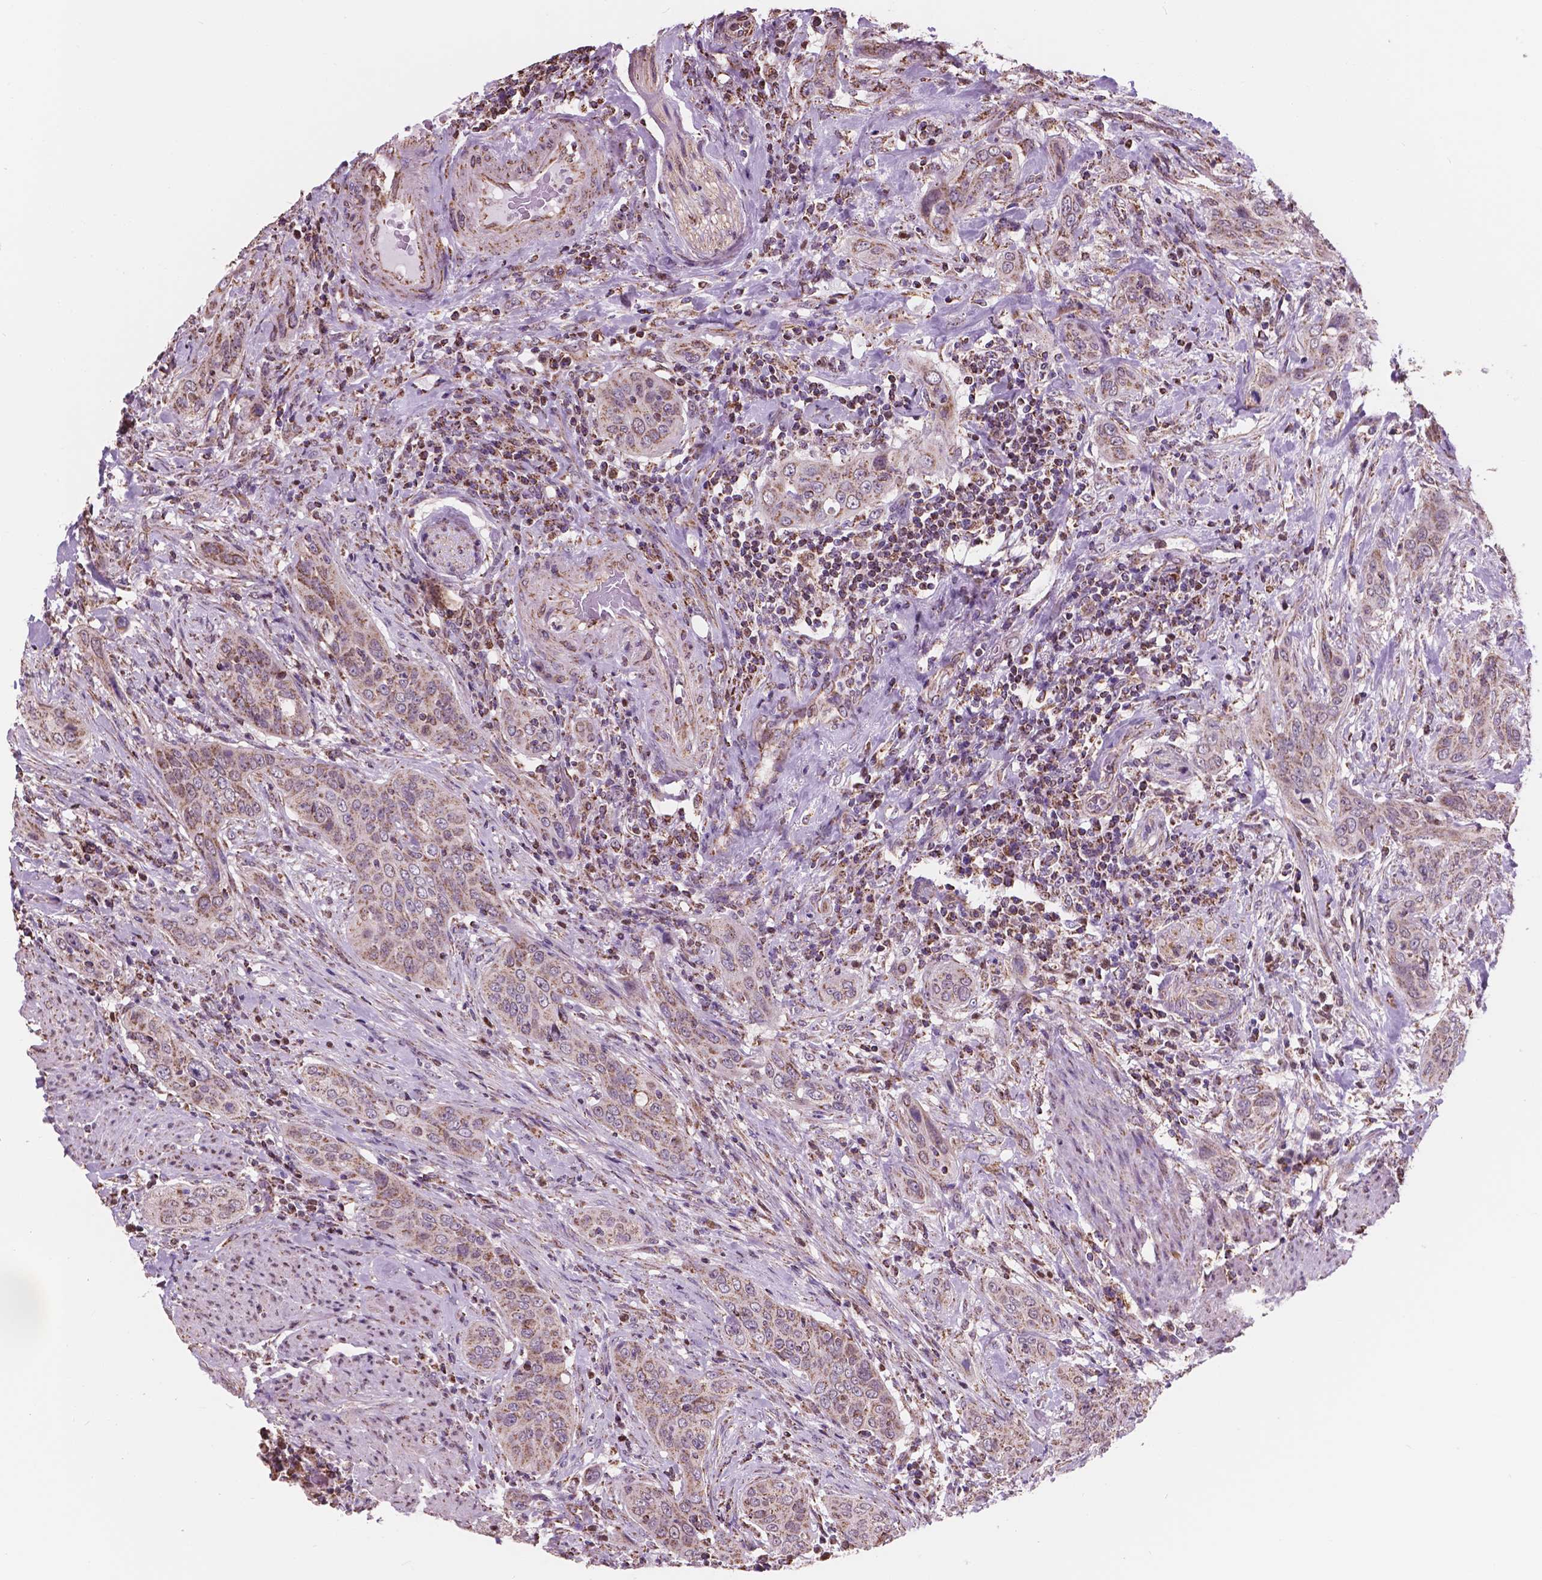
{"staining": {"intensity": "moderate", "quantity": ">75%", "location": "cytoplasmic/membranous"}, "tissue": "urothelial cancer", "cell_type": "Tumor cells", "image_type": "cancer", "snomed": [{"axis": "morphology", "description": "Urothelial carcinoma, High grade"}, {"axis": "topography", "description": "Urinary bladder"}], "caption": "Brown immunohistochemical staining in human urothelial cancer displays moderate cytoplasmic/membranous expression in approximately >75% of tumor cells.", "gene": "SCOC", "patient": {"sex": "male", "age": 82}}